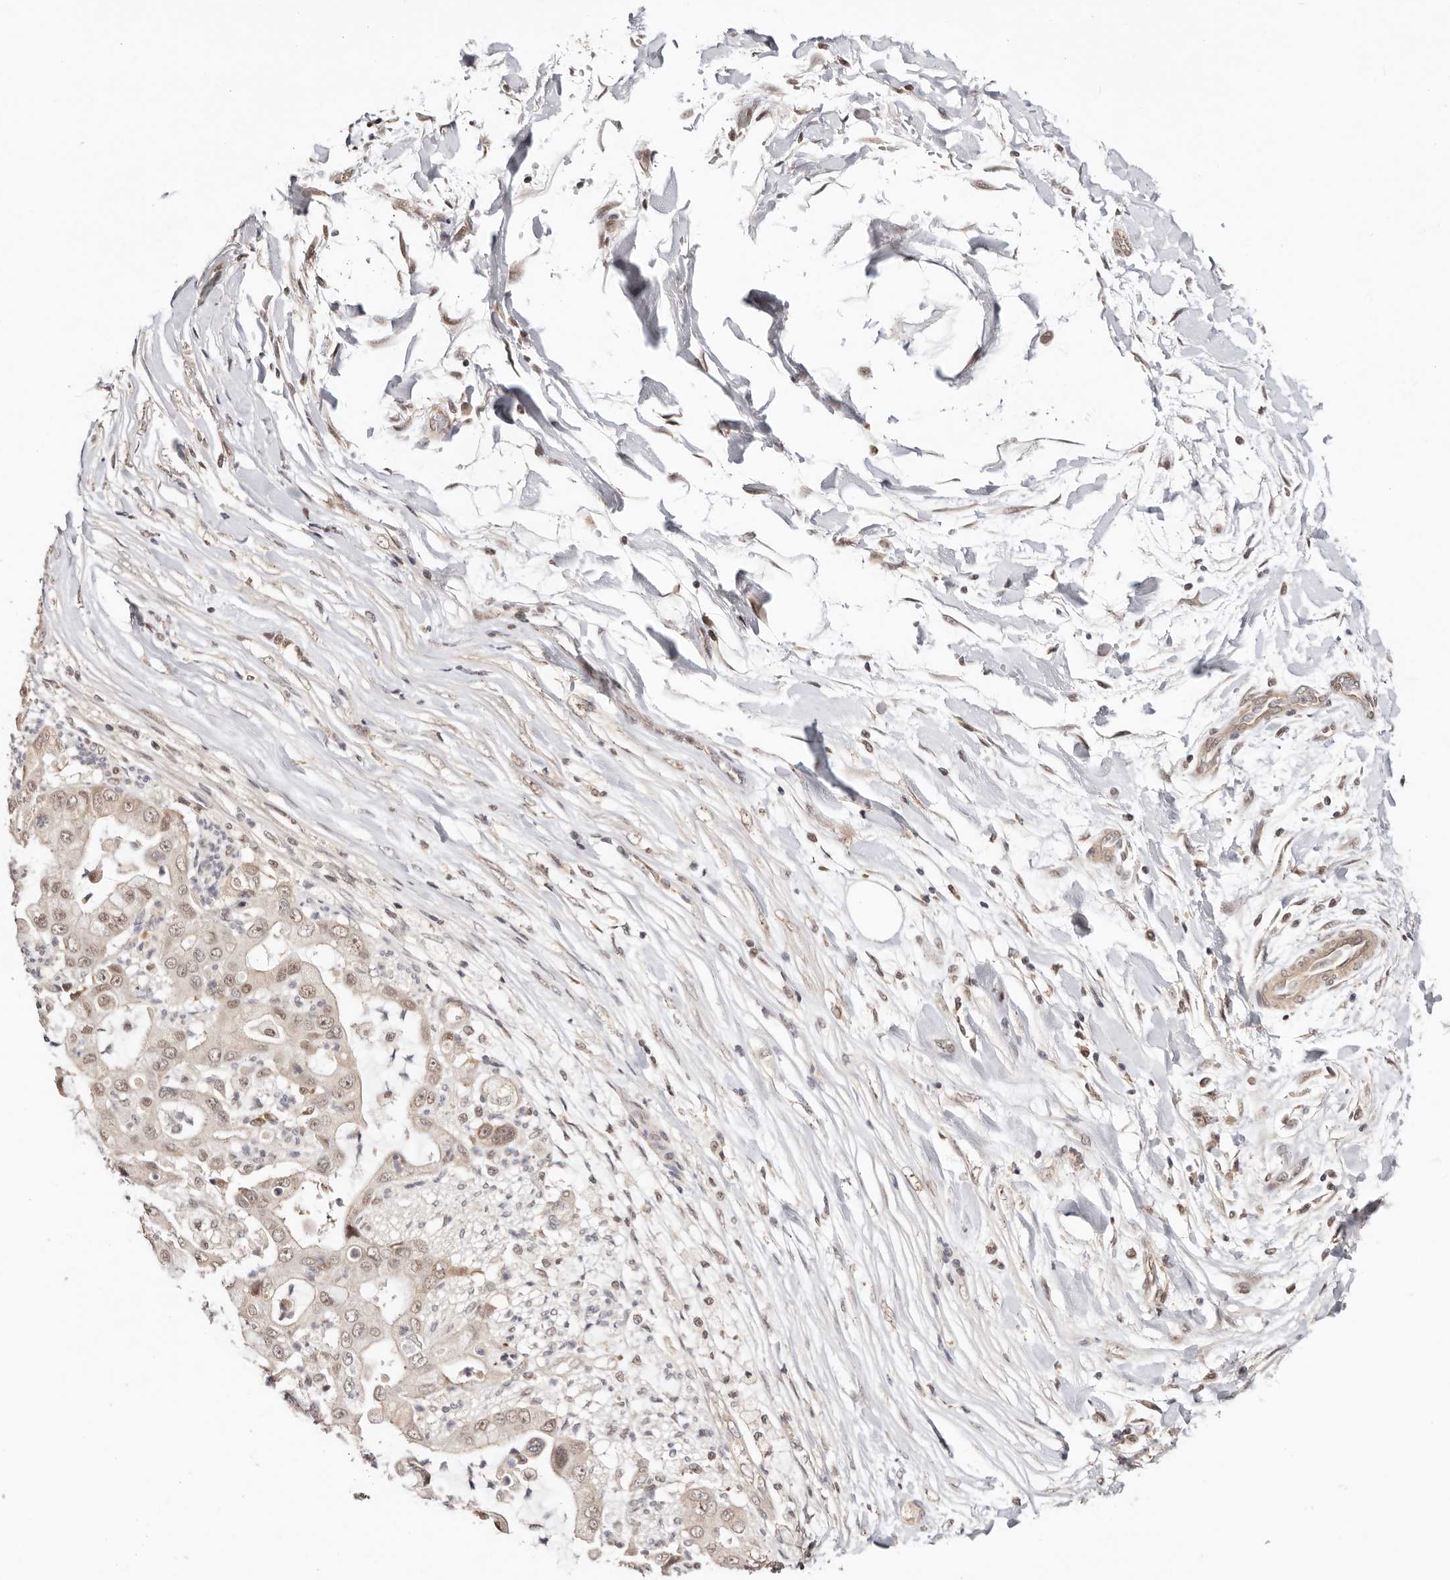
{"staining": {"intensity": "weak", "quantity": ">75%", "location": "nuclear"}, "tissue": "liver cancer", "cell_type": "Tumor cells", "image_type": "cancer", "snomed": [{"axis": "morphology", "description": "Cholangiocarcinoma"}, {"axis": "topography", "description": "Liver"}], "caption": "The histopathology image reveals staining of liver cholangiocarcinoma, revealing weak nuclear protein positivity (brown color) within tumor cells. Nuclei are stained in blue.", "gene": "CTNNBL1", "patient": {"sex": "female", "age": 54}}